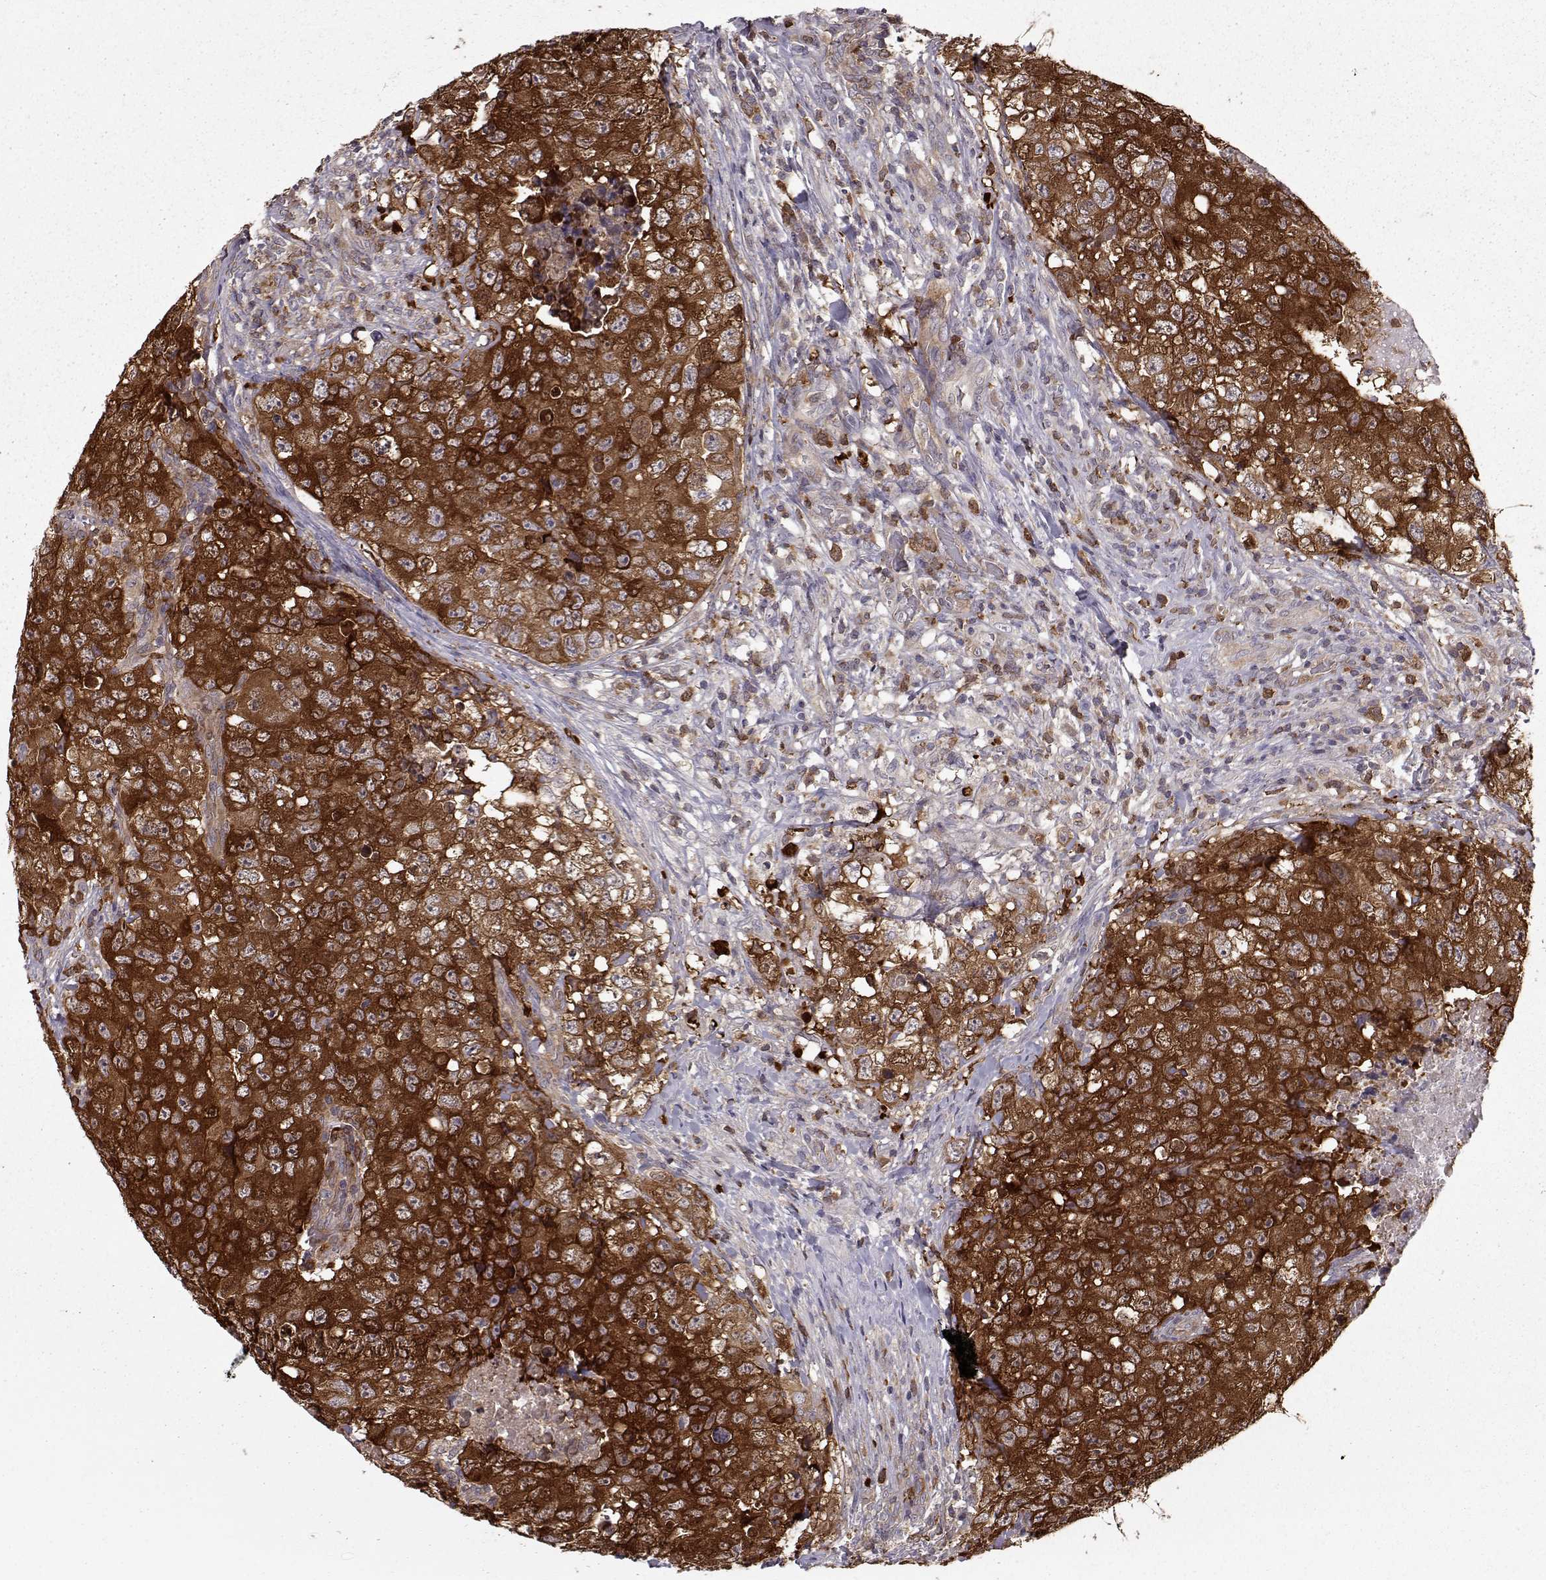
{"staining": {"intensity": "strong", "quantity": ">75%", "location": "cytoplasmic/membranous"}, "tissue": "testis cancer", "cell_type": "Tumor cells", "image_type": "cancer", "snomed": [{"axis": "morphology", "description": "Seminoma, NOS"}, {"axis": "topography", "description": "Testis"}], "caption": "Immunohistochemical staining of human testis seminoma reveals strong cytoplasmic/membranous protein positivity in approximately >75% of tumor cells.", "gene": "RANBP1", "patient": {"sex": "male", "age": 34}}